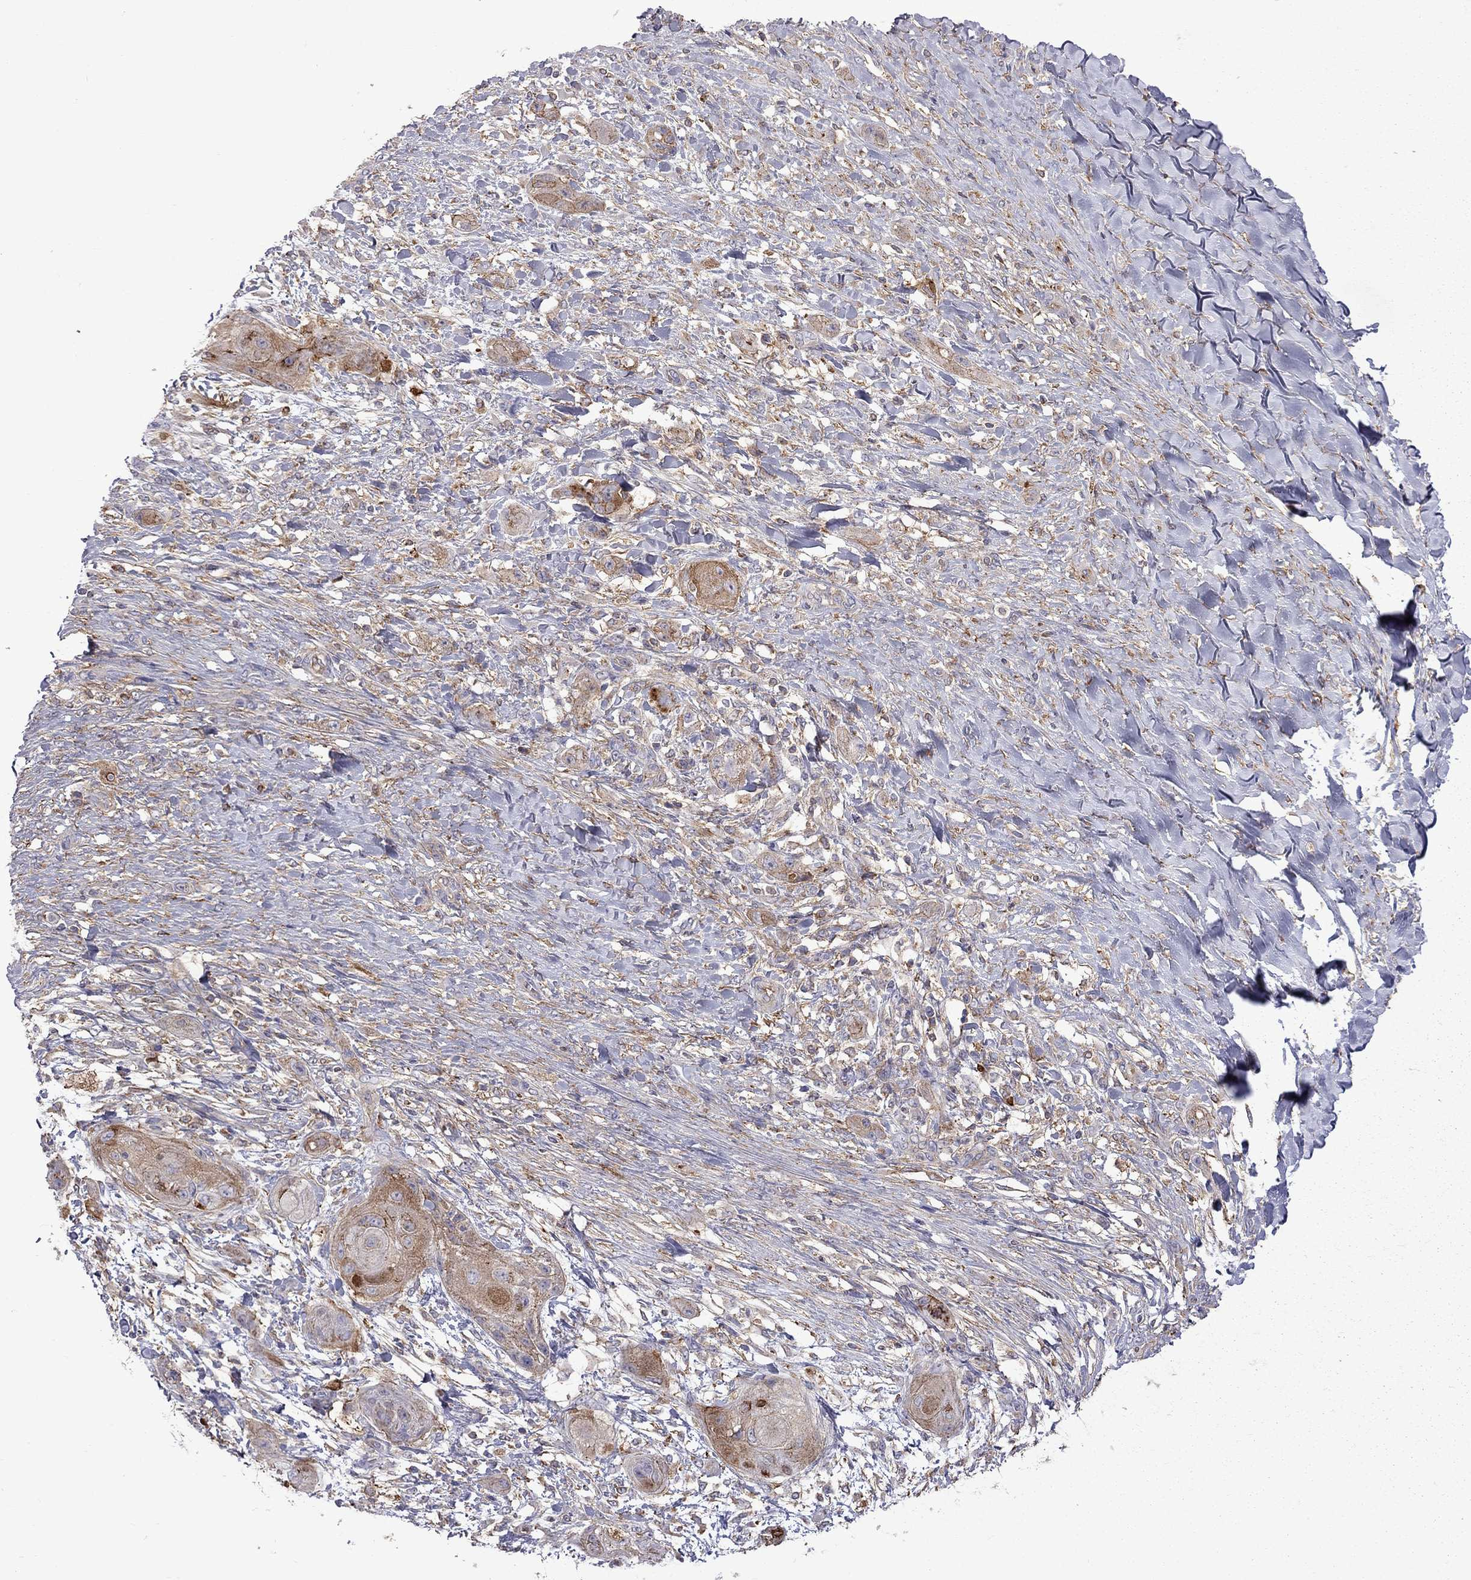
{"staining": {"intensity": "moderate", "quantity": "25%-75%", "location": "cytoplasmic/membranous"}, "tissue": "skin cancer", "cell_type": "Tumor cells", "image_type": "cancer", "snomed": [{"axis": "morphology", "description": "Squamous cell carcinoma, NOS"}, {"axis": "topography", "description": "Skin"}], "caption": "Skin cancer stained with a protein marker displays moderate staining in tumor cells.", "gene": "EIF4E3", "patient": {"sex": "male", "age": 62}}